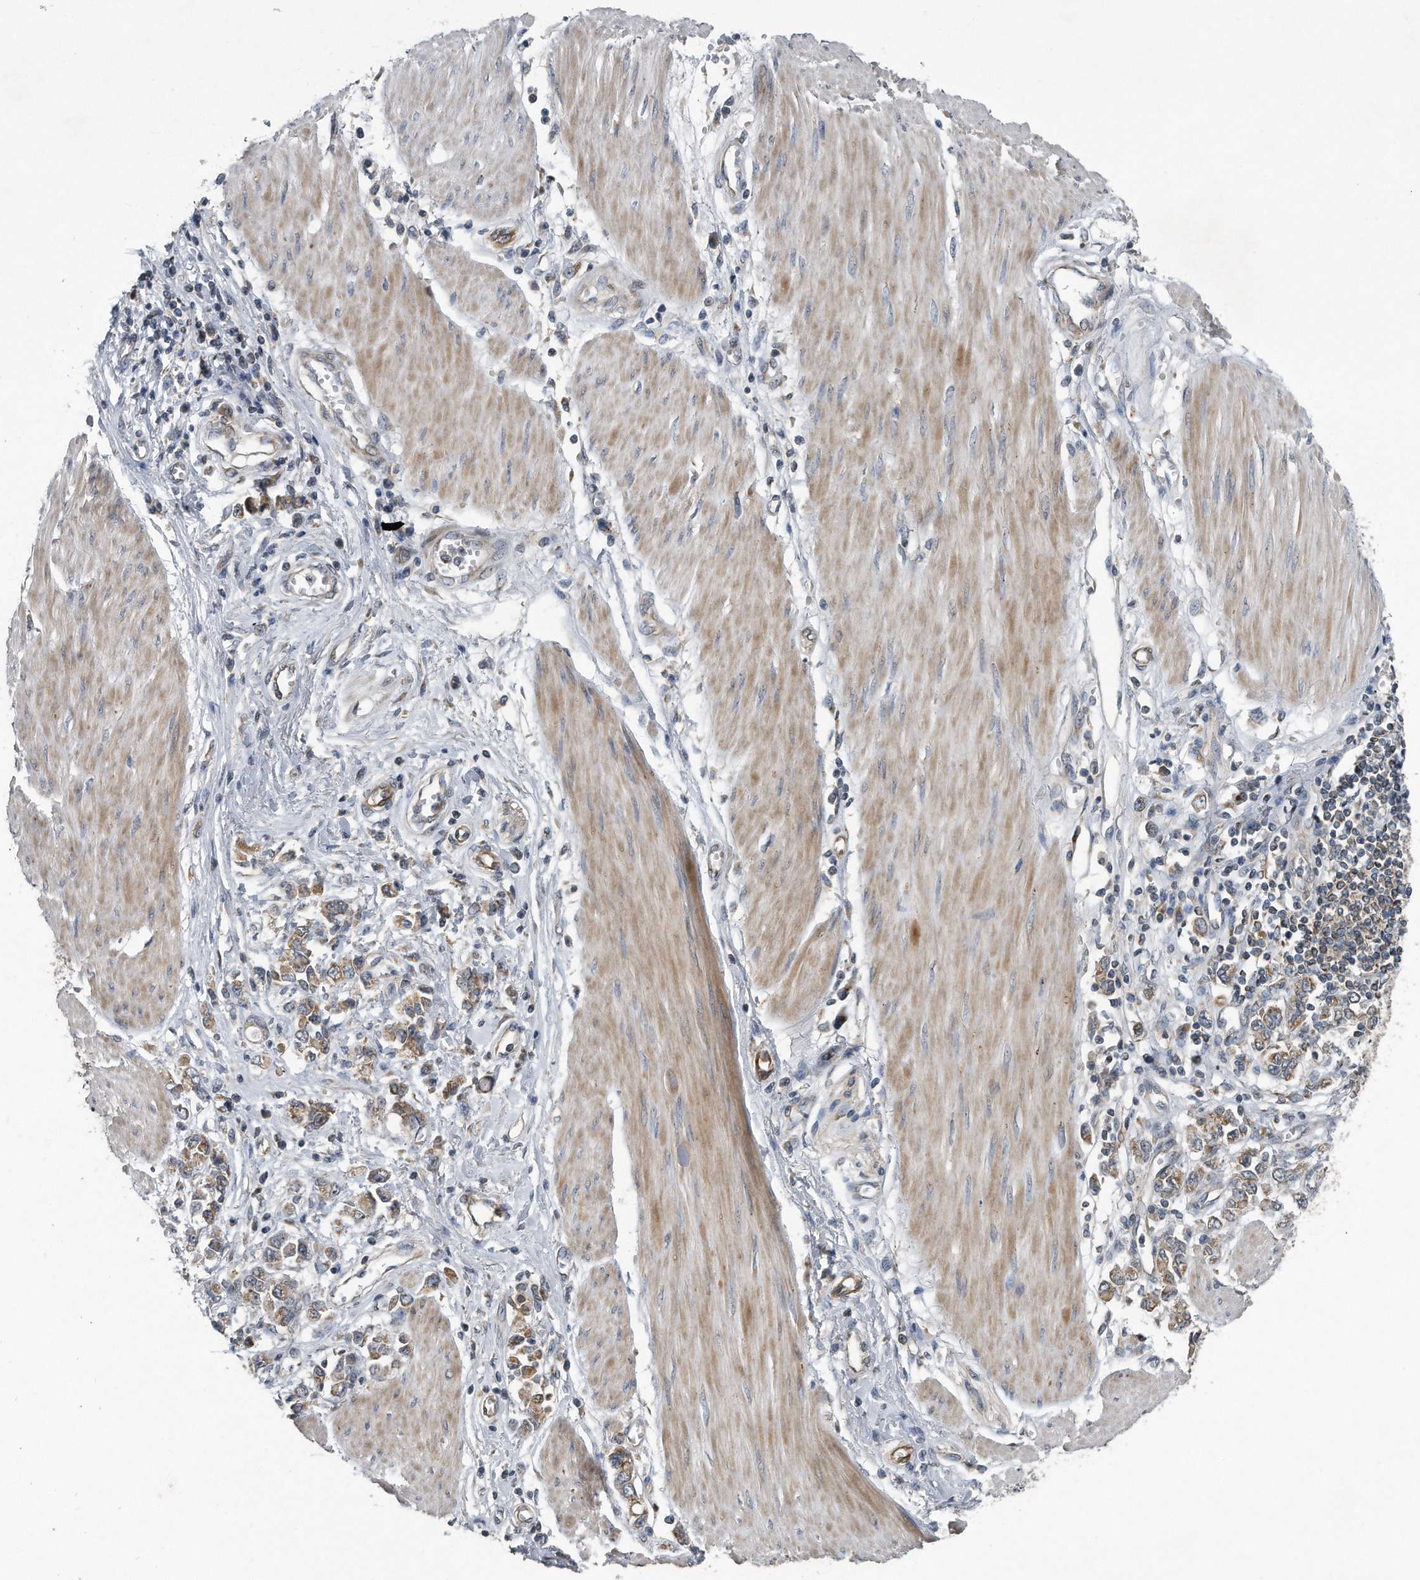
{"staining": {"intensity": "moderate", "quantity": ">75%", "location": "cytoplasmic/membranous"}, "tissue": "stomach cancer", "cell_type": "Tumor cells", "image_type": "cancer", "snomed": [{"axis": "morphology", "description": "Adenocarcinoma, NOS"}, {"axis": "topography", "description": "Stomach"}], "caption": "IHC staining of stomach cancer (adenocarcinoma), which exhibits medium levels of moderate cytoplasmic/membranous expression in about >75% of tumor cells indicating moderate cytoplasmic/membranous protein staining. The staining was performed using DAB (3,3'-diaminobenzidine) (brown) for protein detection and nuclei were counterstained in hematoxylin (blue).", "gene": "LYRM4", "patient": {"sex": "female", "age": 76}}